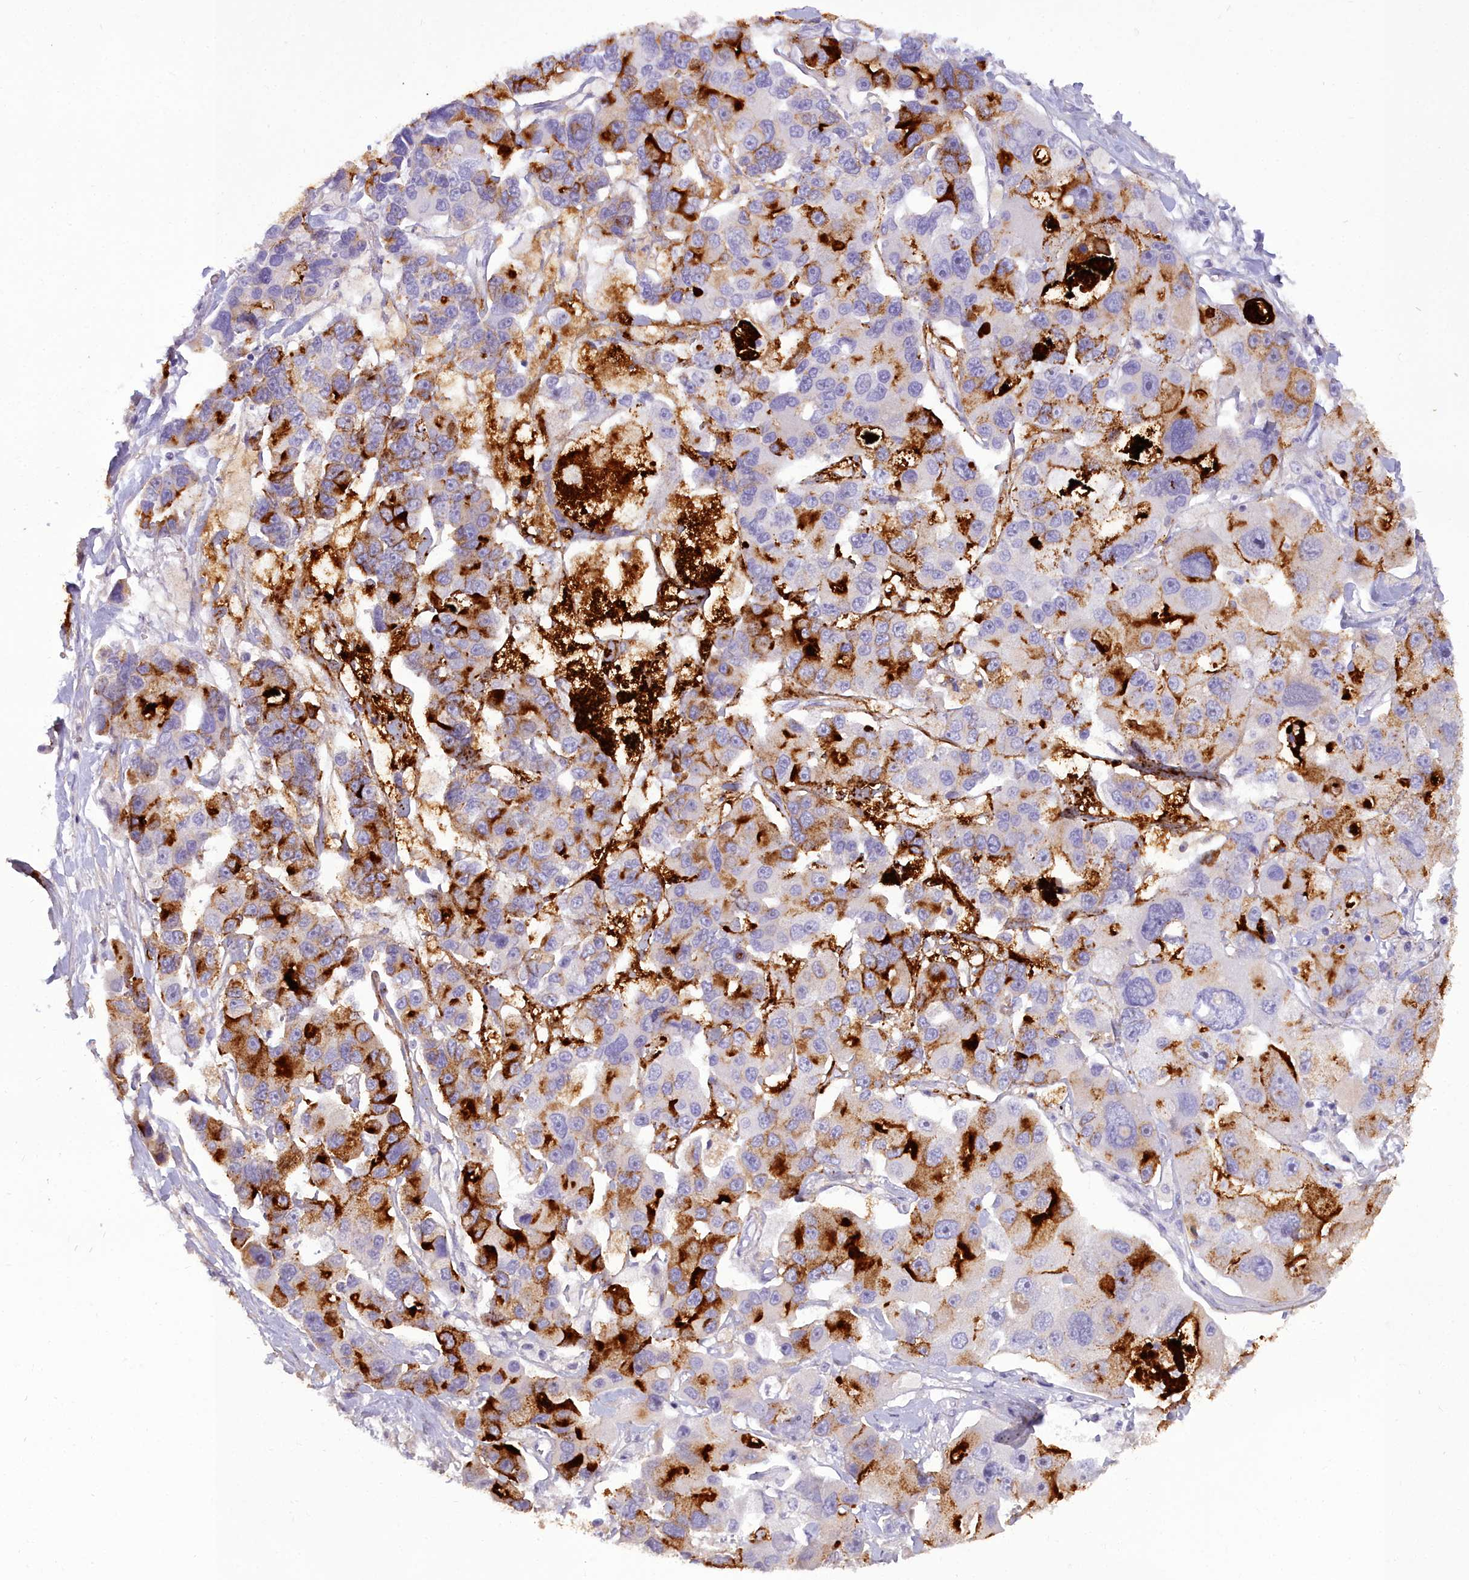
{"staining": {"intensity": "strong", "quantity": "<25%", "location": "cytoplasmic/membranous"}, "tissue": "lung cancer", "cell_type": "Tumor cells", "image_type": "cancer", "snomed": [{"axis": "morphology", "description": "Adenocarcinoma, NOS"}, {"axis": "topography", "description": "Lung"}], "caption": "Immunohistochemistry of human adenocarcinoma (lung) exhibits medium levels of strong cytoplasmic/membranous staining in about <25% of tumor cells. Using DAB (3,3'-diaminobenzidine) (brown) and hematoxylin (blue) stains, captured at high magnification using brightfield microscopy.", "gene": "OSTN", "patient": {"sex": "female", "age": 54}}